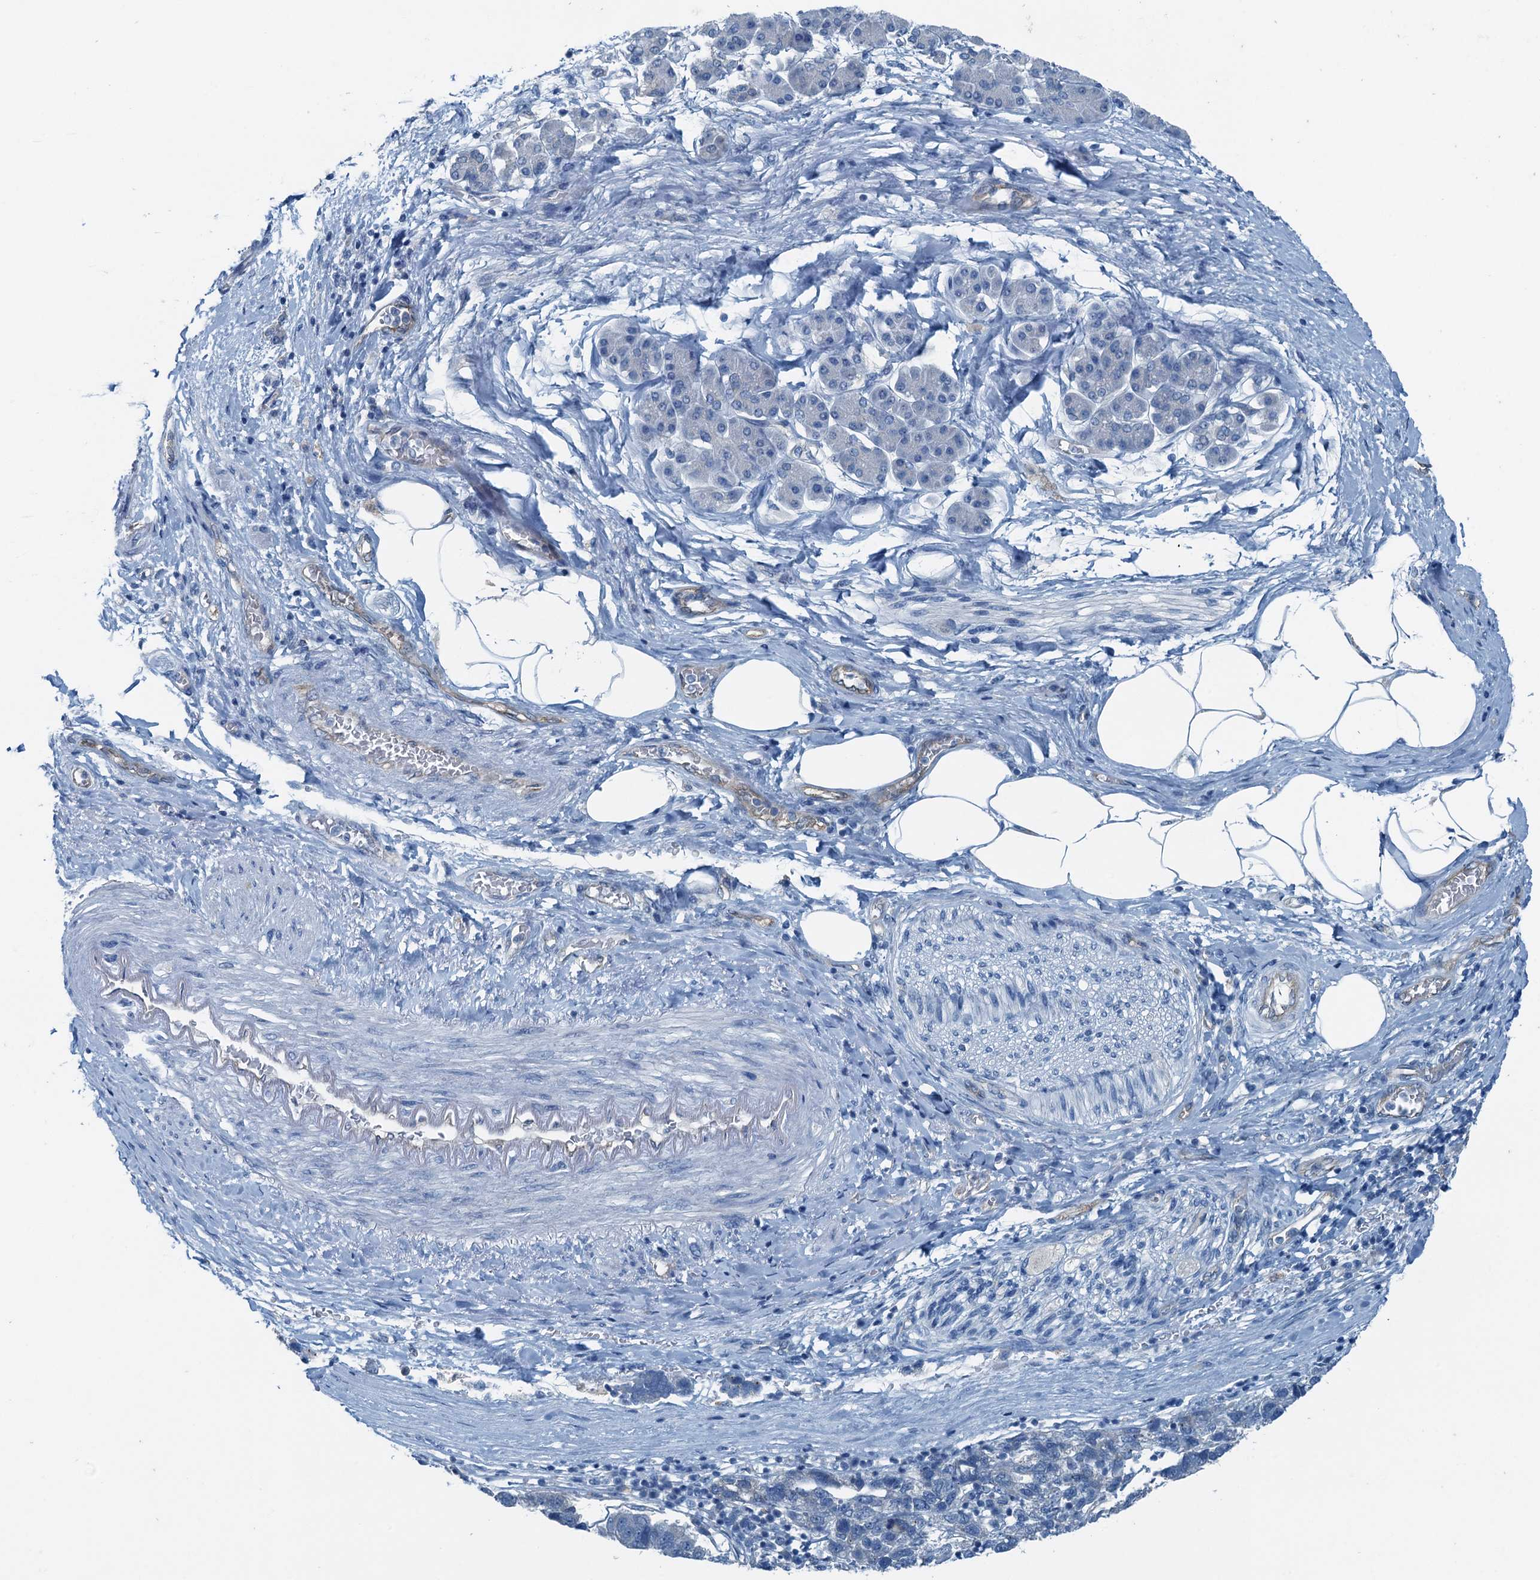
{"staining": {"intensity": "negative", "quantity": "none", "location": "none"}, "tissue": "pancreatic cancer", "cell_type": "Tumor cells", "image_type": "cancer", "snomed": [{"axis": "morphology", "description": "Adenocarcinoma, NOS"}, {"axis": "topography", "description": "Pancreas"}], "caption": "High power microscopy photomicrograph of an immunohistochemistry histopathology image of pancreatic cancer (adenocarcinoma), revealing no significant positivity in tumor cells.", "gene": "GFOD2", "patient": {"sex": "female", "age": 61}}